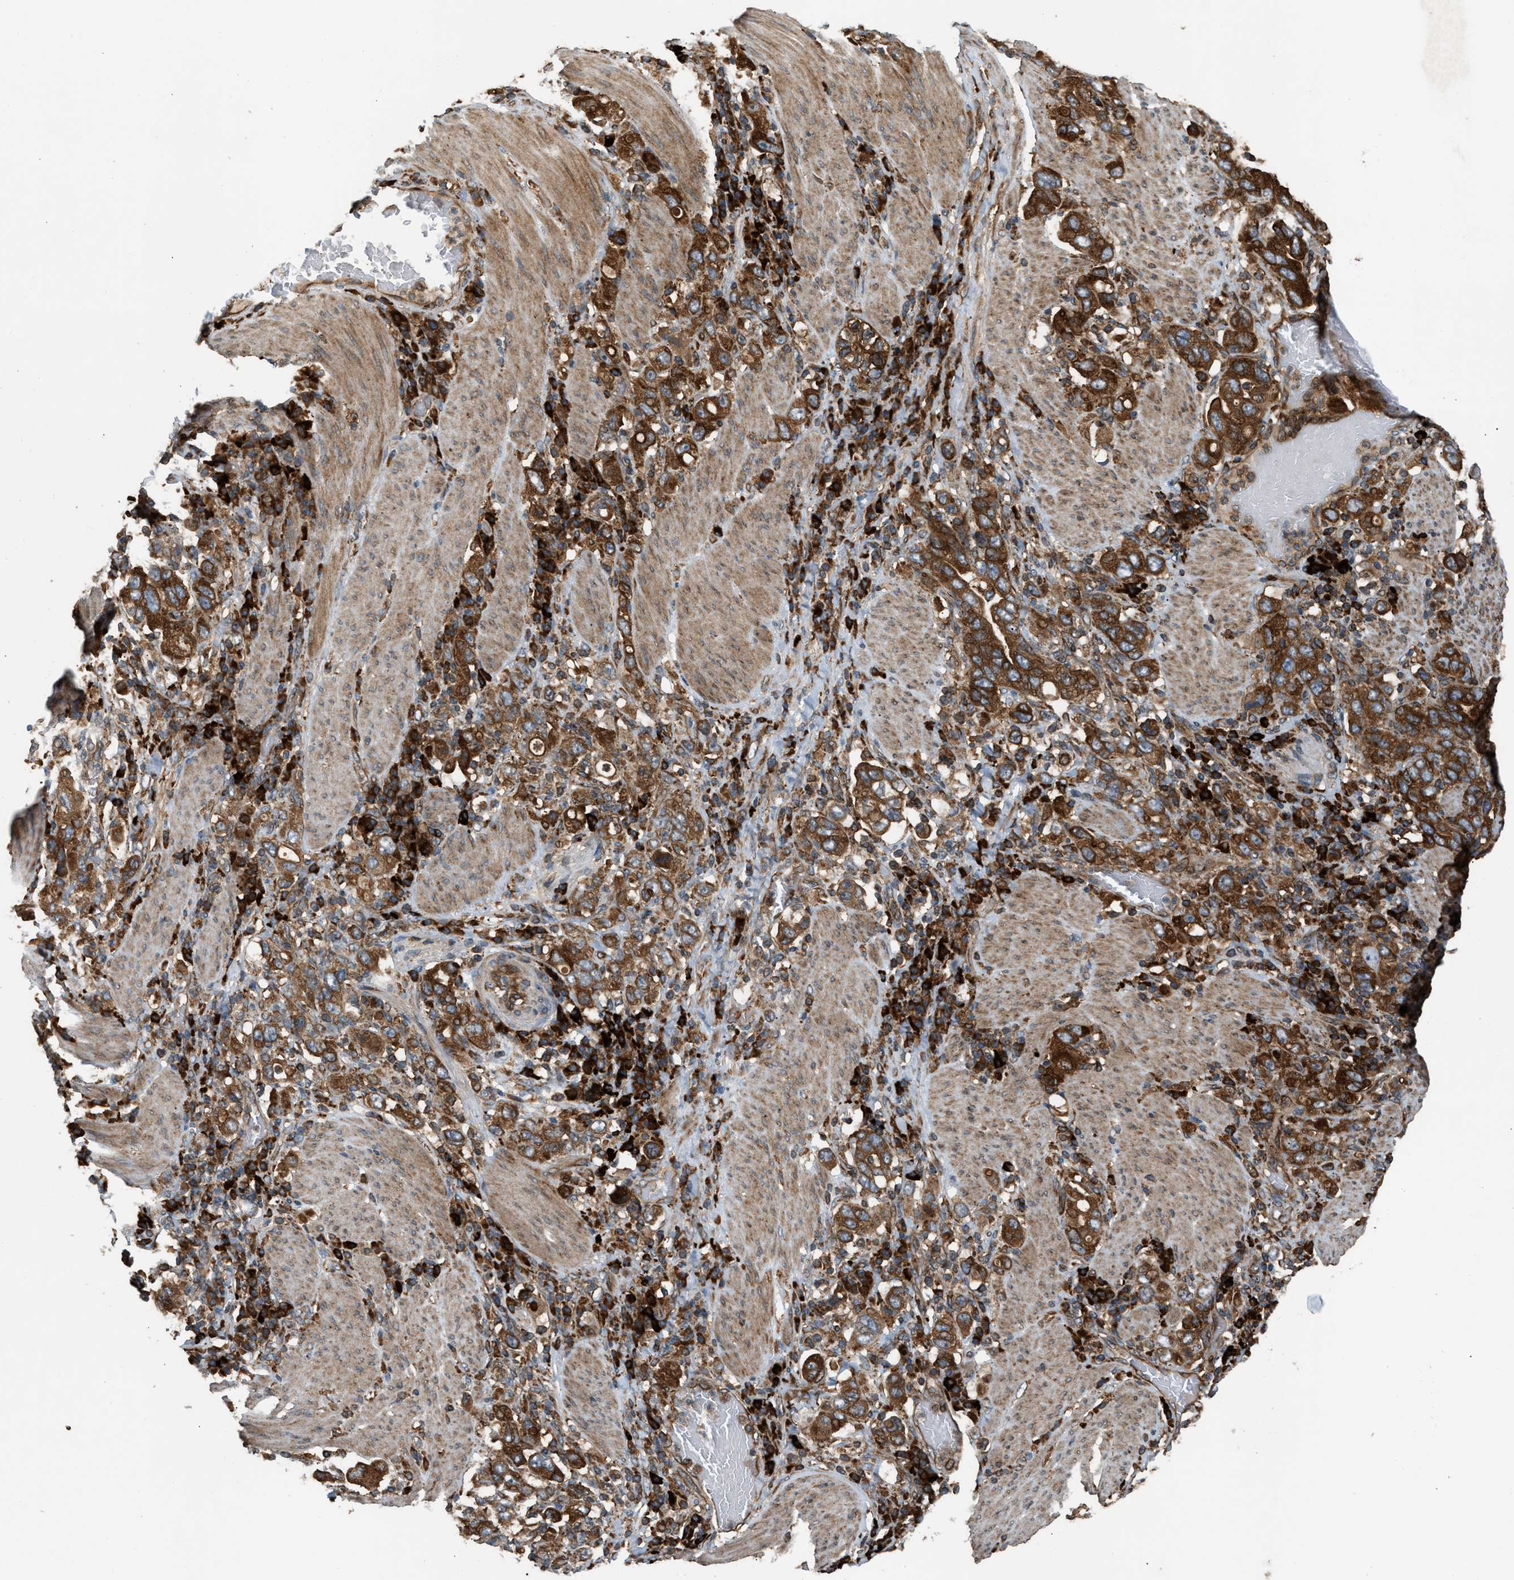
{"staining": {"intensity": "strong", "quantity": ">75%", "location": "cytoplasmic/membranous"}, "tissue": "stomach cancer", "cell_type": "Tumor cells", "image_type": "cancer", "snomed": [{"axis": "morphology", "description": "Adenocarcinoma, NOS"}, {"axis": "topography", "description": "Stomach, upper"}], "caption": "The micrograph demonstrates immunohistochemical staining of stomach cancer (adenocarcinoma). There is strong cytoplasmic/membranous expression is appreciated in approximately >75% of tumor cells. (IHC, brightfield microscopy, high magnification).", "gene": "BAIAP2L1", "patient": {"sex": "male", "age": 62}}